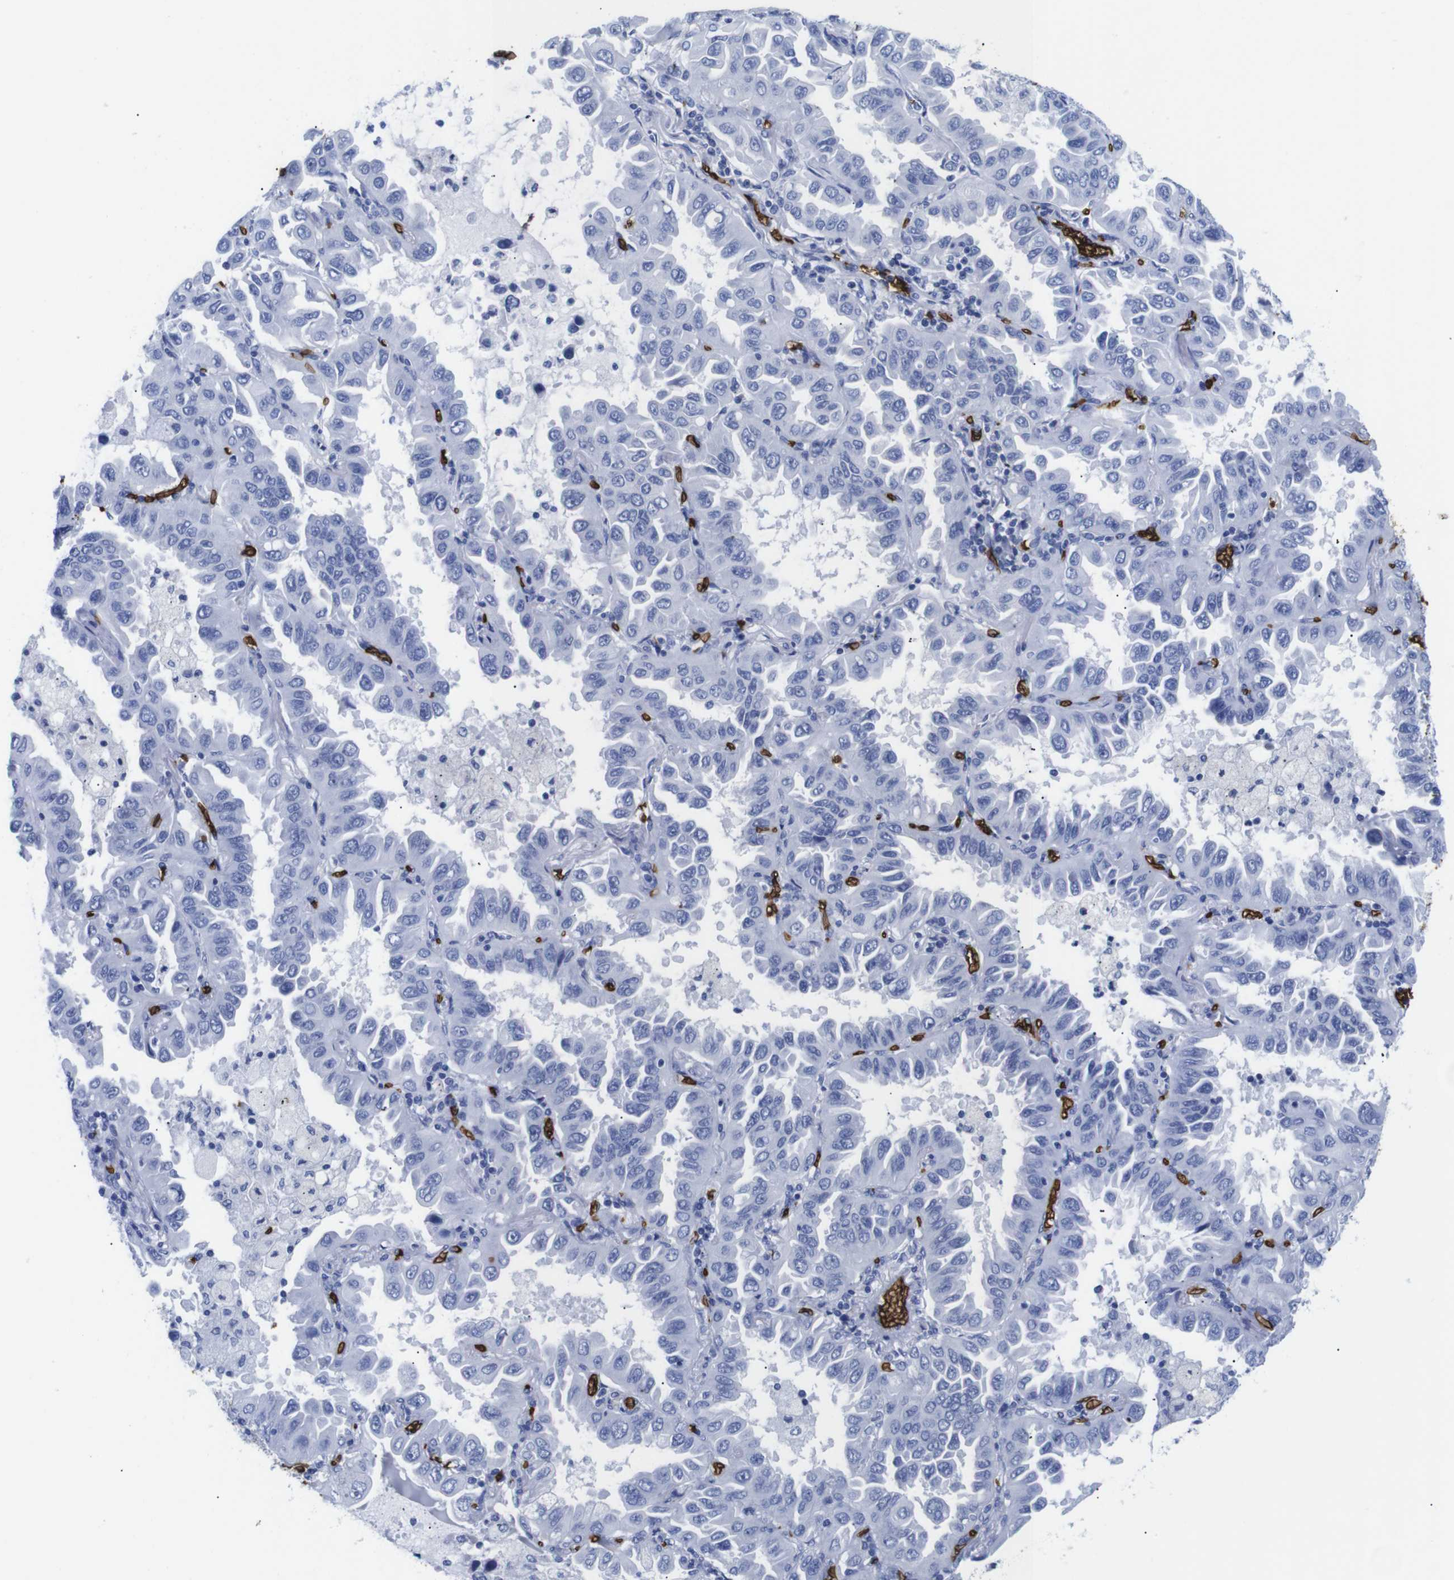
{"staining": {"intensity": "negative", "quantity": "none", "location": "none"}, "tissue": "lung cancer", "cell_type": "Tumor cells", "image_type": "cancer", "snomed": [{"axis": "morphology", "description": "Adenocarcinoma, NOS"}, {"axis": "topography", "description": "Lung"}], "caption": "A photomicrograph of lung cancer stained for a protein displays no brown staining in tumor cells.", "gene": "S1PR2", "patient": {"sex": "male", "age": 64}}